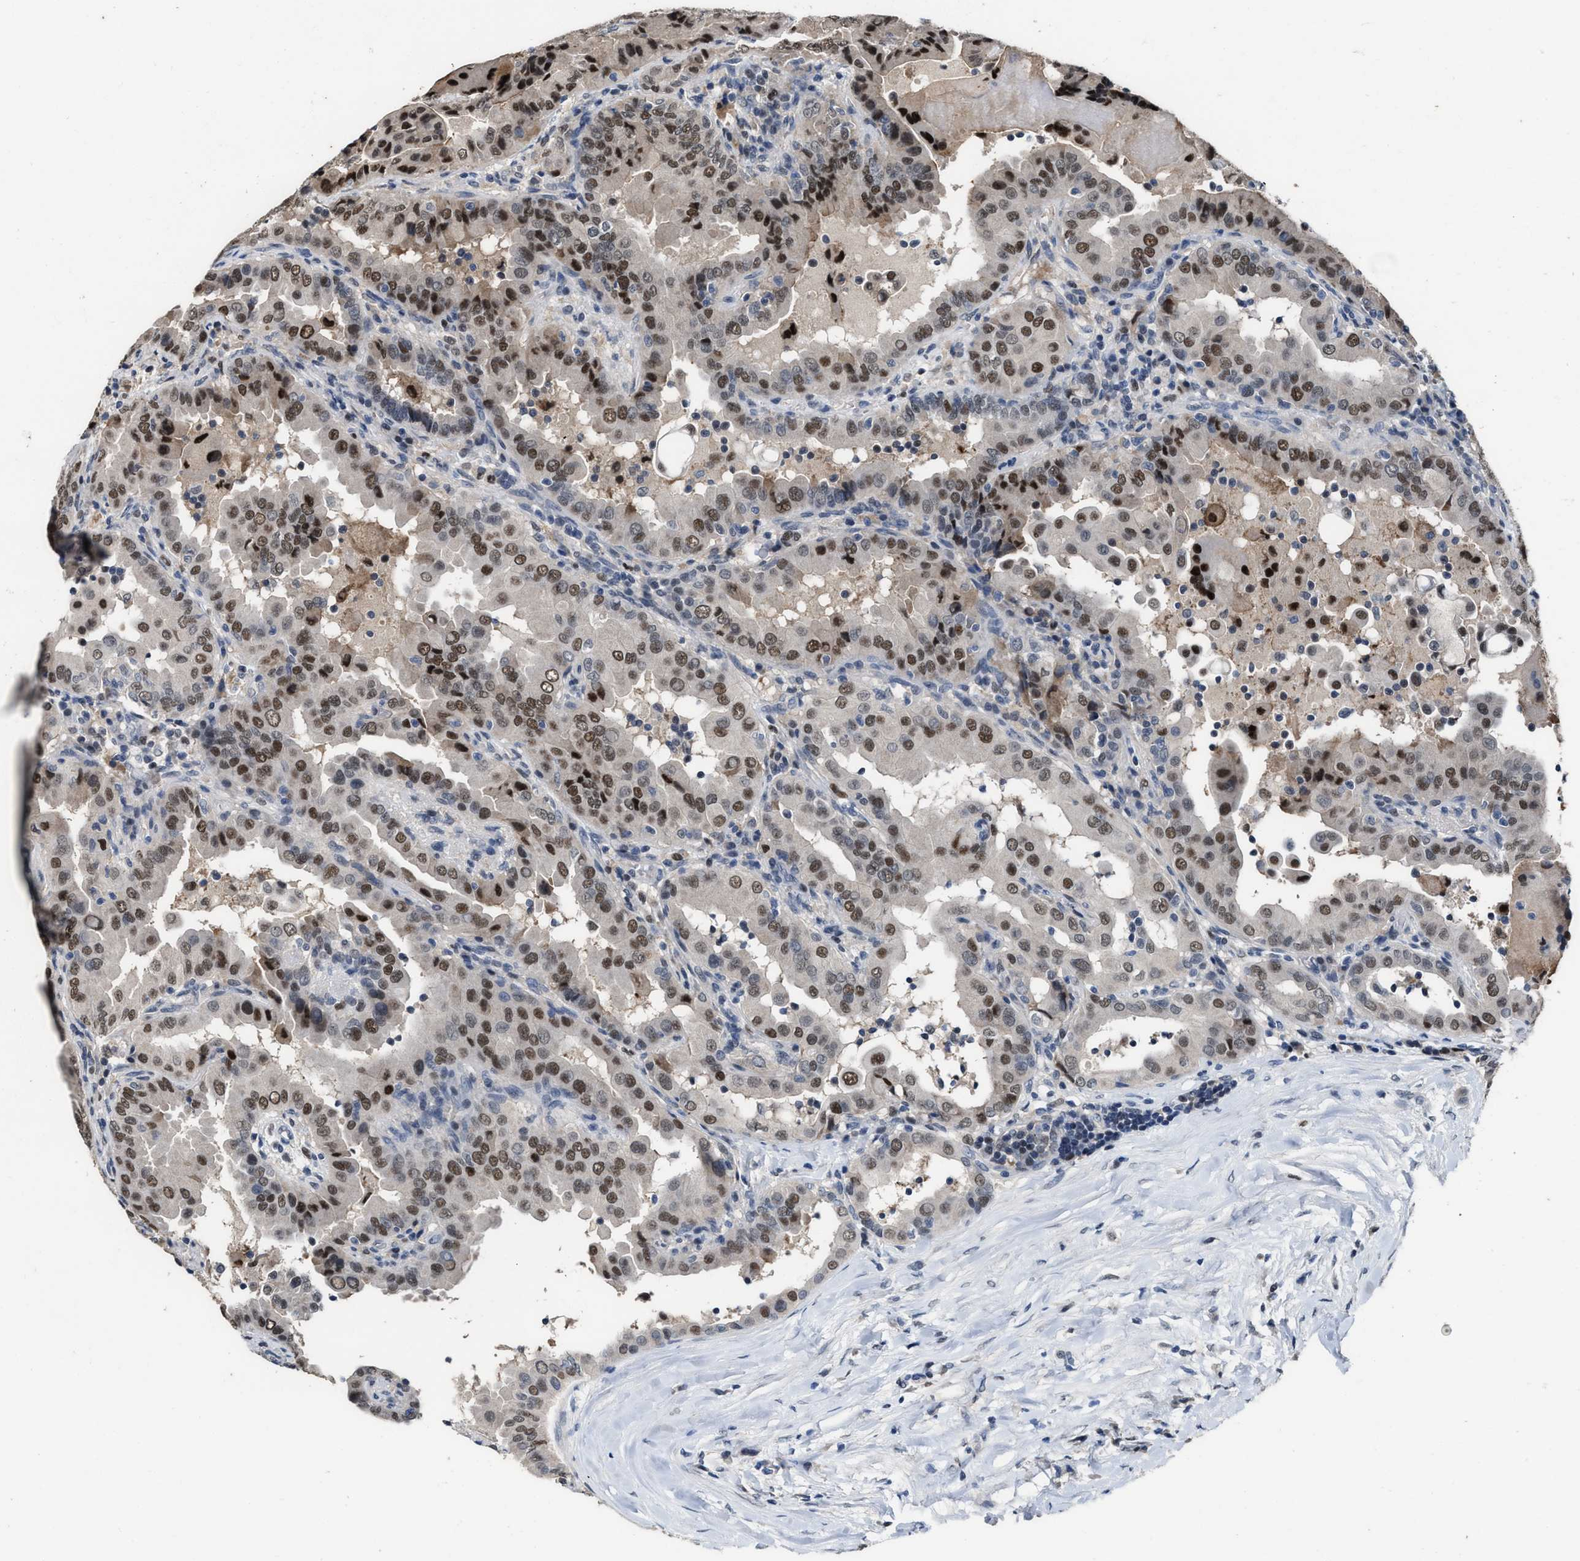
{"staining": {"intensity": "strong", "quantity": ">75%", "location": "nuclear"}, "tissue": "thyroid cancer", "cell_type": "Tumor cells", "image_type": "cancer", "snomed": [{"axis": "morphology", "description": "Papillary adenocarcinoma, NOS"}, {"axis": "topography", "description": "Thyroid gland"}], "caption": "Immunohistochemistry staining of thyroid cancer (papillary adenocarcinoma), which demonstrates high levels of strong nuclear positivity in approximately >75% of tumor cells indicating strong nuclear protein expression. The staining was performed using DAB (brown) for protein detection and nuclei were counterstained in hematoxylin (blue).", "gene": "ZNF20", "patient": {"sex": "male", "age": 33}}